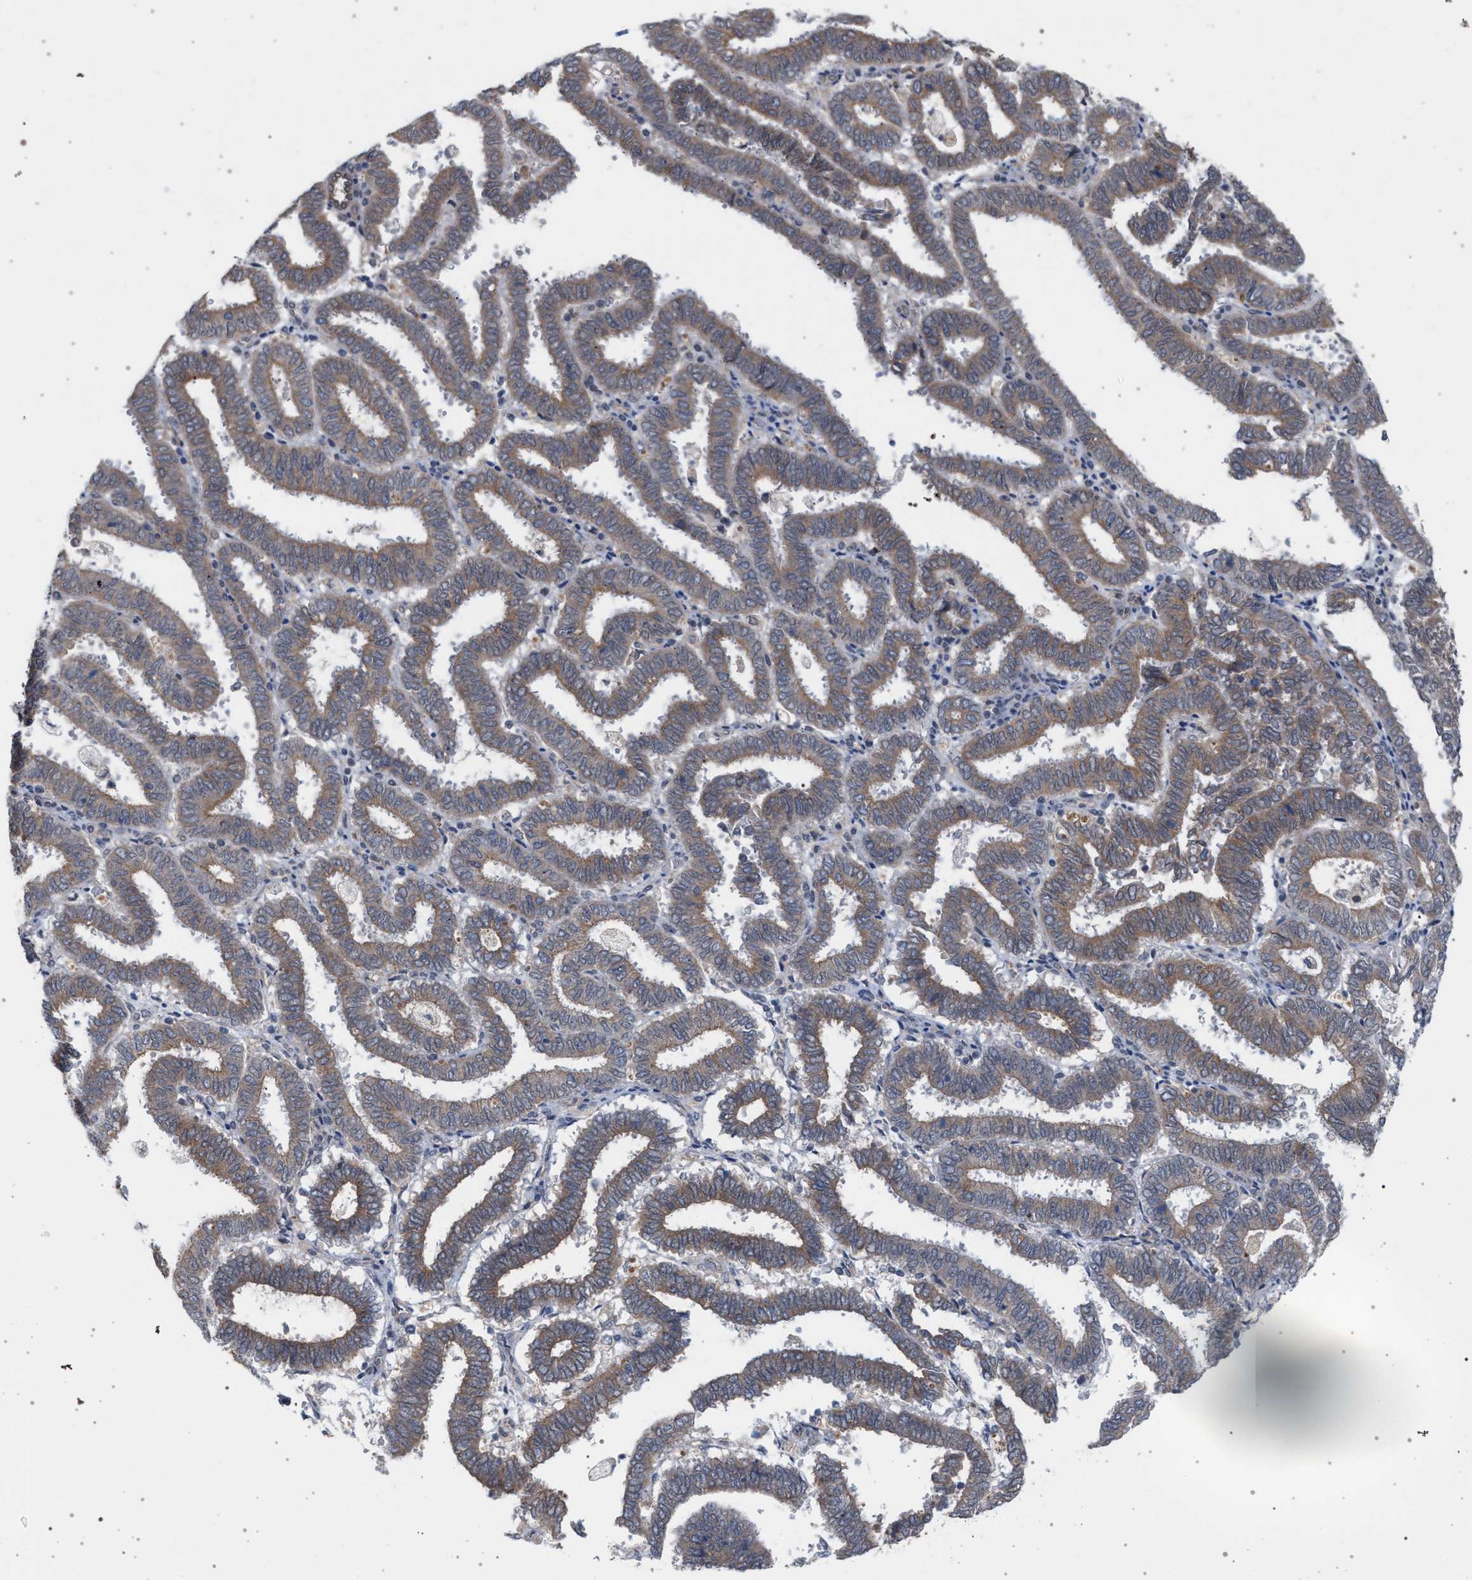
{"staining": {"intensity": "weak", "quantity": "25%-75%", "location": "cytoplasmic/membranous"}, "tissue": "endometrial cancer", "cell_type": "Tumor cells", "image_type": "cancer", "snomed": [{"axis": "morphology", "description": "Adenocarcinoma, NOS"}, {"axis": "topography", "description": "Uterus"}], "caption": "IHC (DAB) staining of endometrial cancer demonstrates weak cytoplasmic/membranous protein expression in about 25%-75% of tumor cells.", "gene": "ARPC5L", "patient": {"sex": "female", "age": 83}}